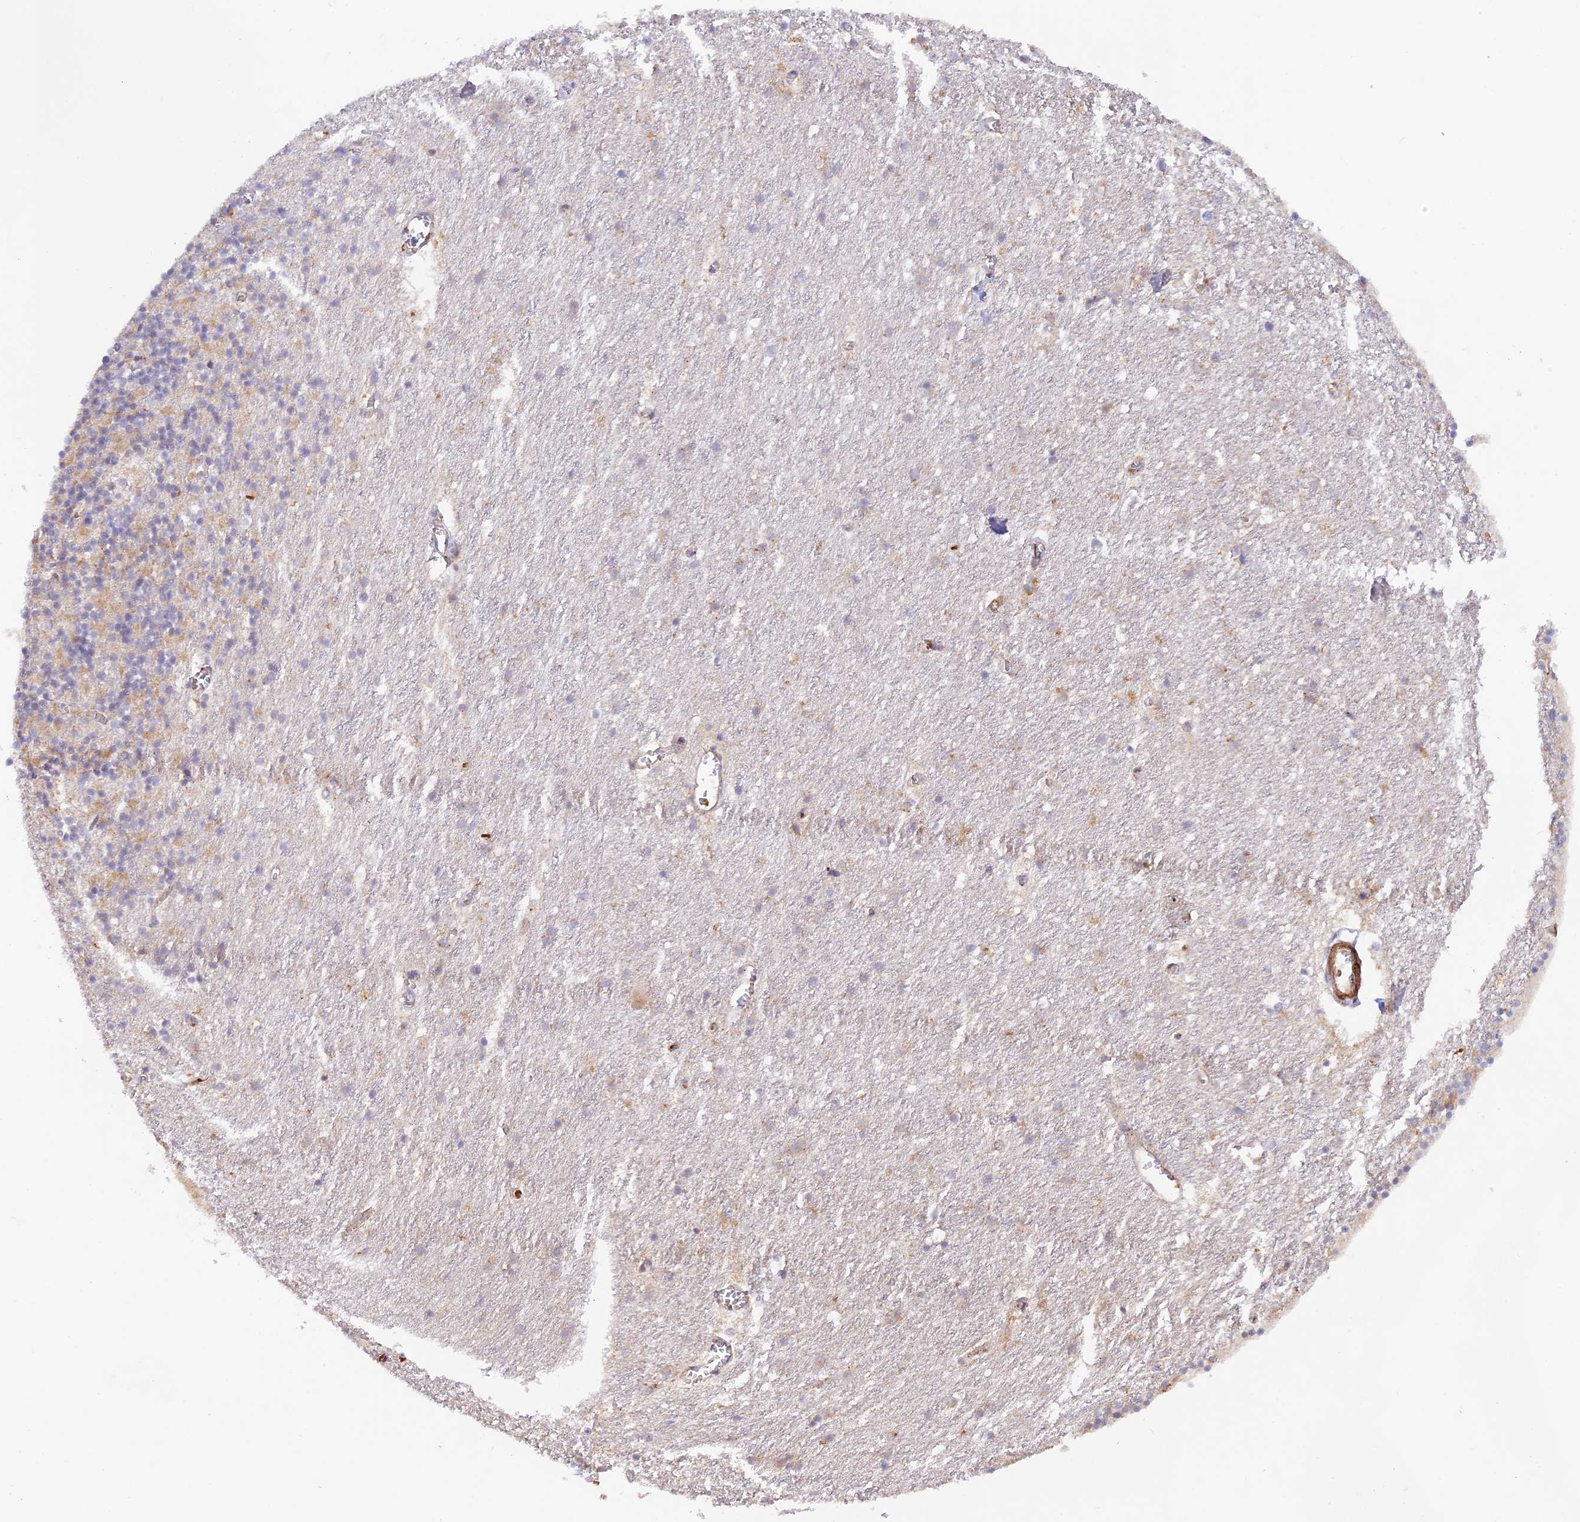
{"staining": {"intensity": "weak", "quantity": "25%-75%", "location": "cytoplasmic/membranous"}, "tissue": "cerebellum", "cell_type": "Cells in granular layer", "image_type": "normal", "snomed": [{"axis": "morphology", "description": "Normal tissue, NOS"}, {"axis": "topography", "description": "Cerebellum"}], "caption": "Cerebellum stained with immunohistochemistry (IHC) exhibits weak cytoplasmic/membranous positivity in approximately 25%-75% of cells in granular layer. Nuclei are stained in blue.", "gene": "WDFY4", "patient": {"sex": "male", "age": 54}}